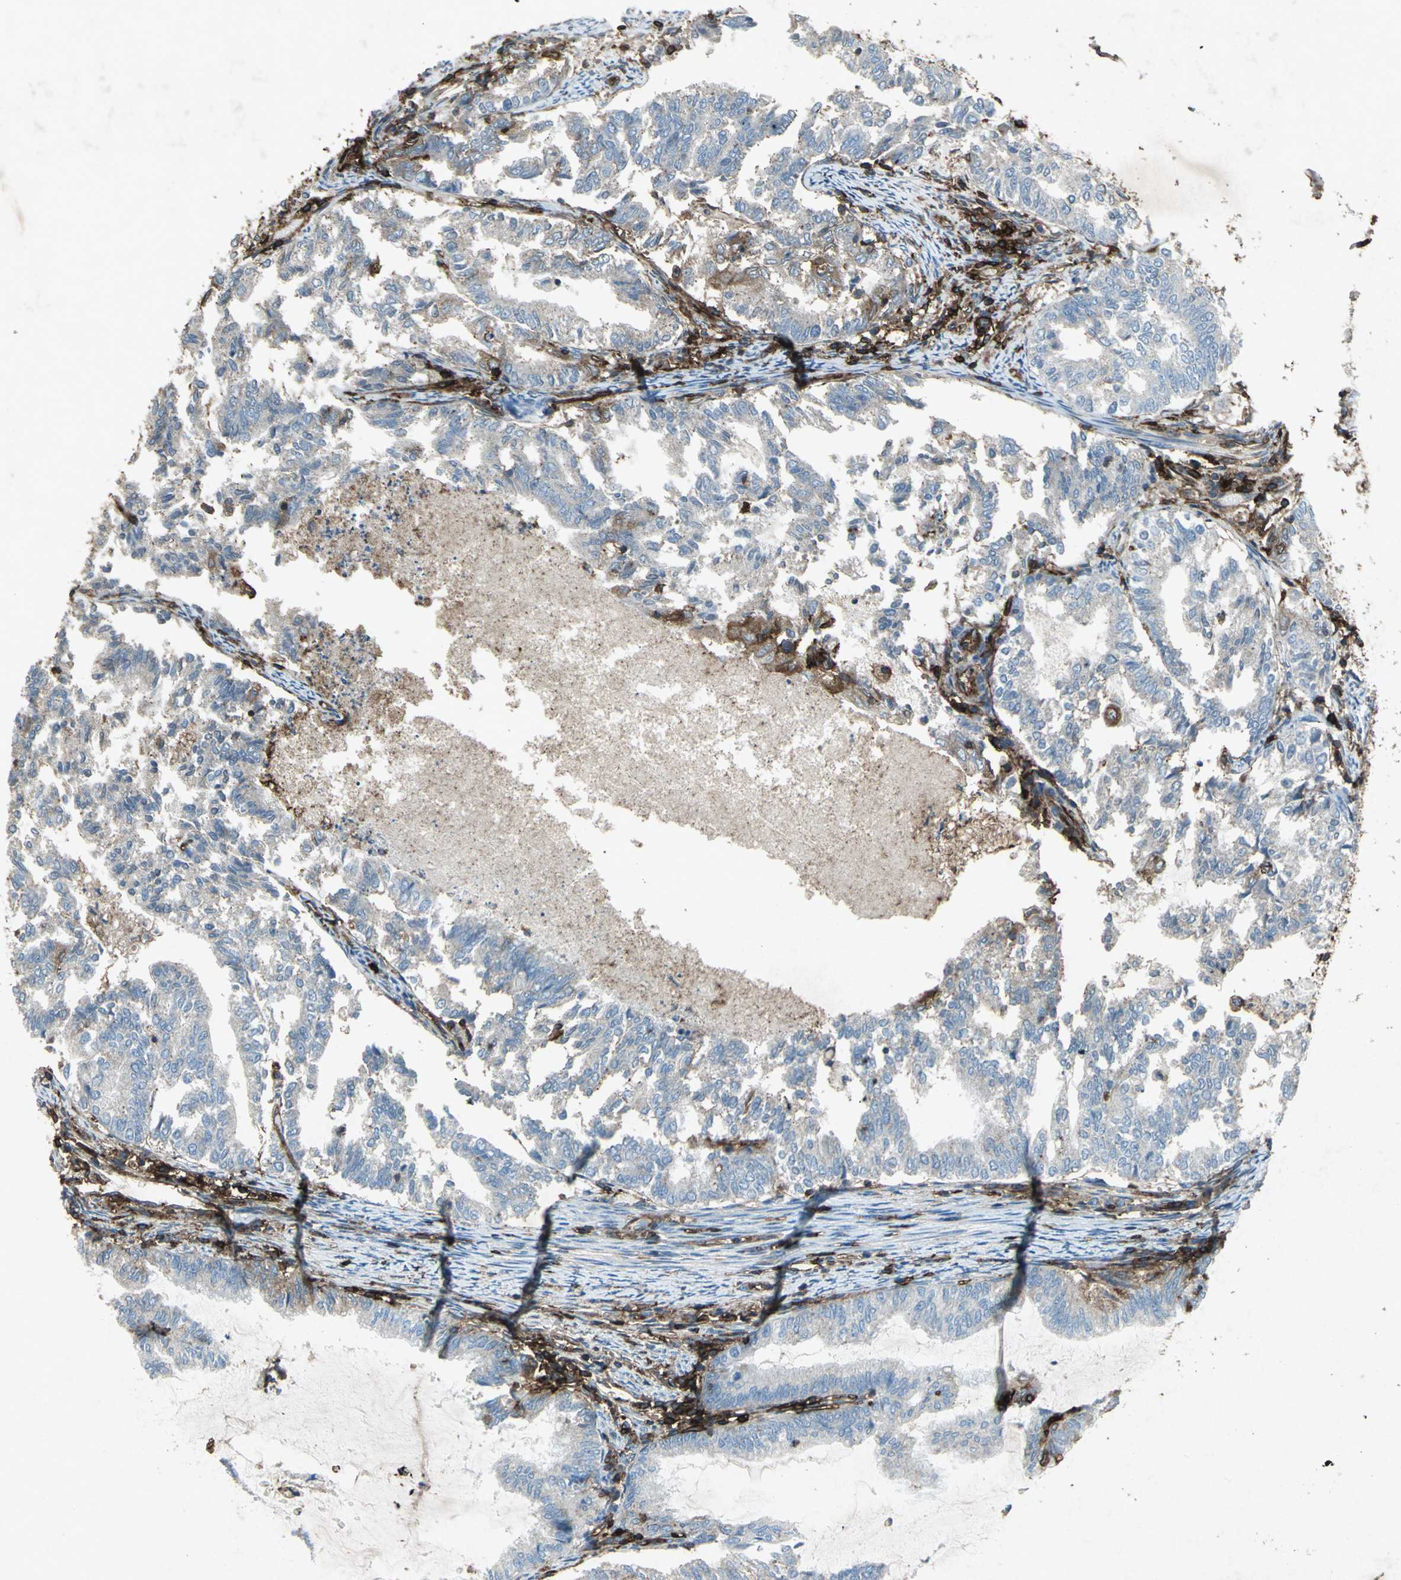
{"staining": {"intensity": "weak", "quantity": "<25%", "location": "cytoplasmic/membranous"}, "tissue": "endometrial cancer", "cell_type": "Tumor cells", "image_type": "cancer", "snomed": [{"axis": "morphology", "description": "Adenocarcinoma, NOS"}, {"axis": "topography", "description": "Endometrium"}], "caption": "There is no significant positivity in tumor cells of endometrial adenocarcinoma.", "gene": "CCR6", "patient": {"sex": "female", "age": 79}}